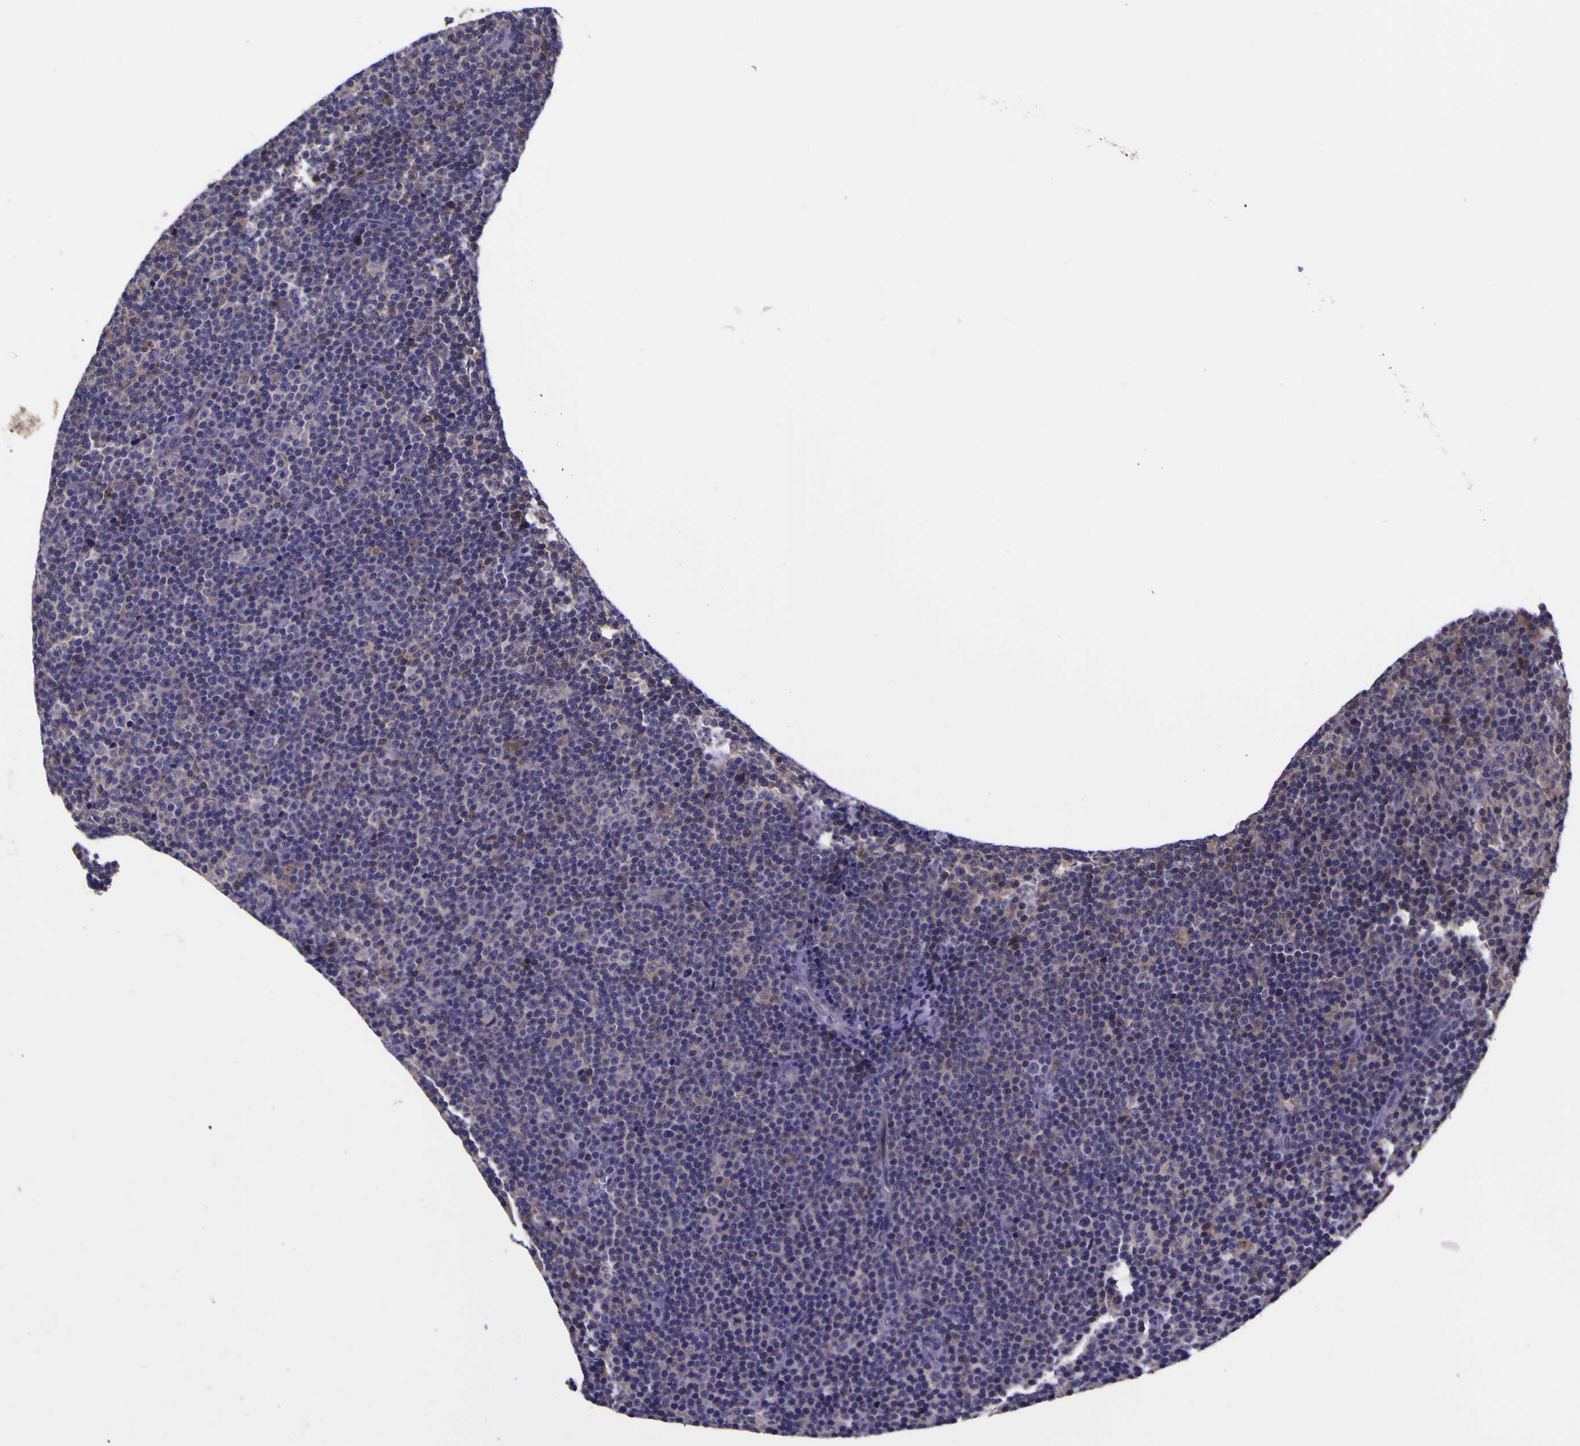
{"staining": {"intensity": "negative", "quantity": "none", "location": "none"}, "tissue": "lymphoma", "cell_type": "Tumor cells", "image_type": "cancer", "snomed": [{"axis": "morphology", "description": "Malignant lymphoma, non-Hodgkin's type, Low grade"}, {"axis": "topography", "description": "Lymph node"}], "caption": "The image displays no significant staining in tumor cells of lymphoma.", "gene": "MAPK14", "patient": {"sex": "female", "age": 67}}